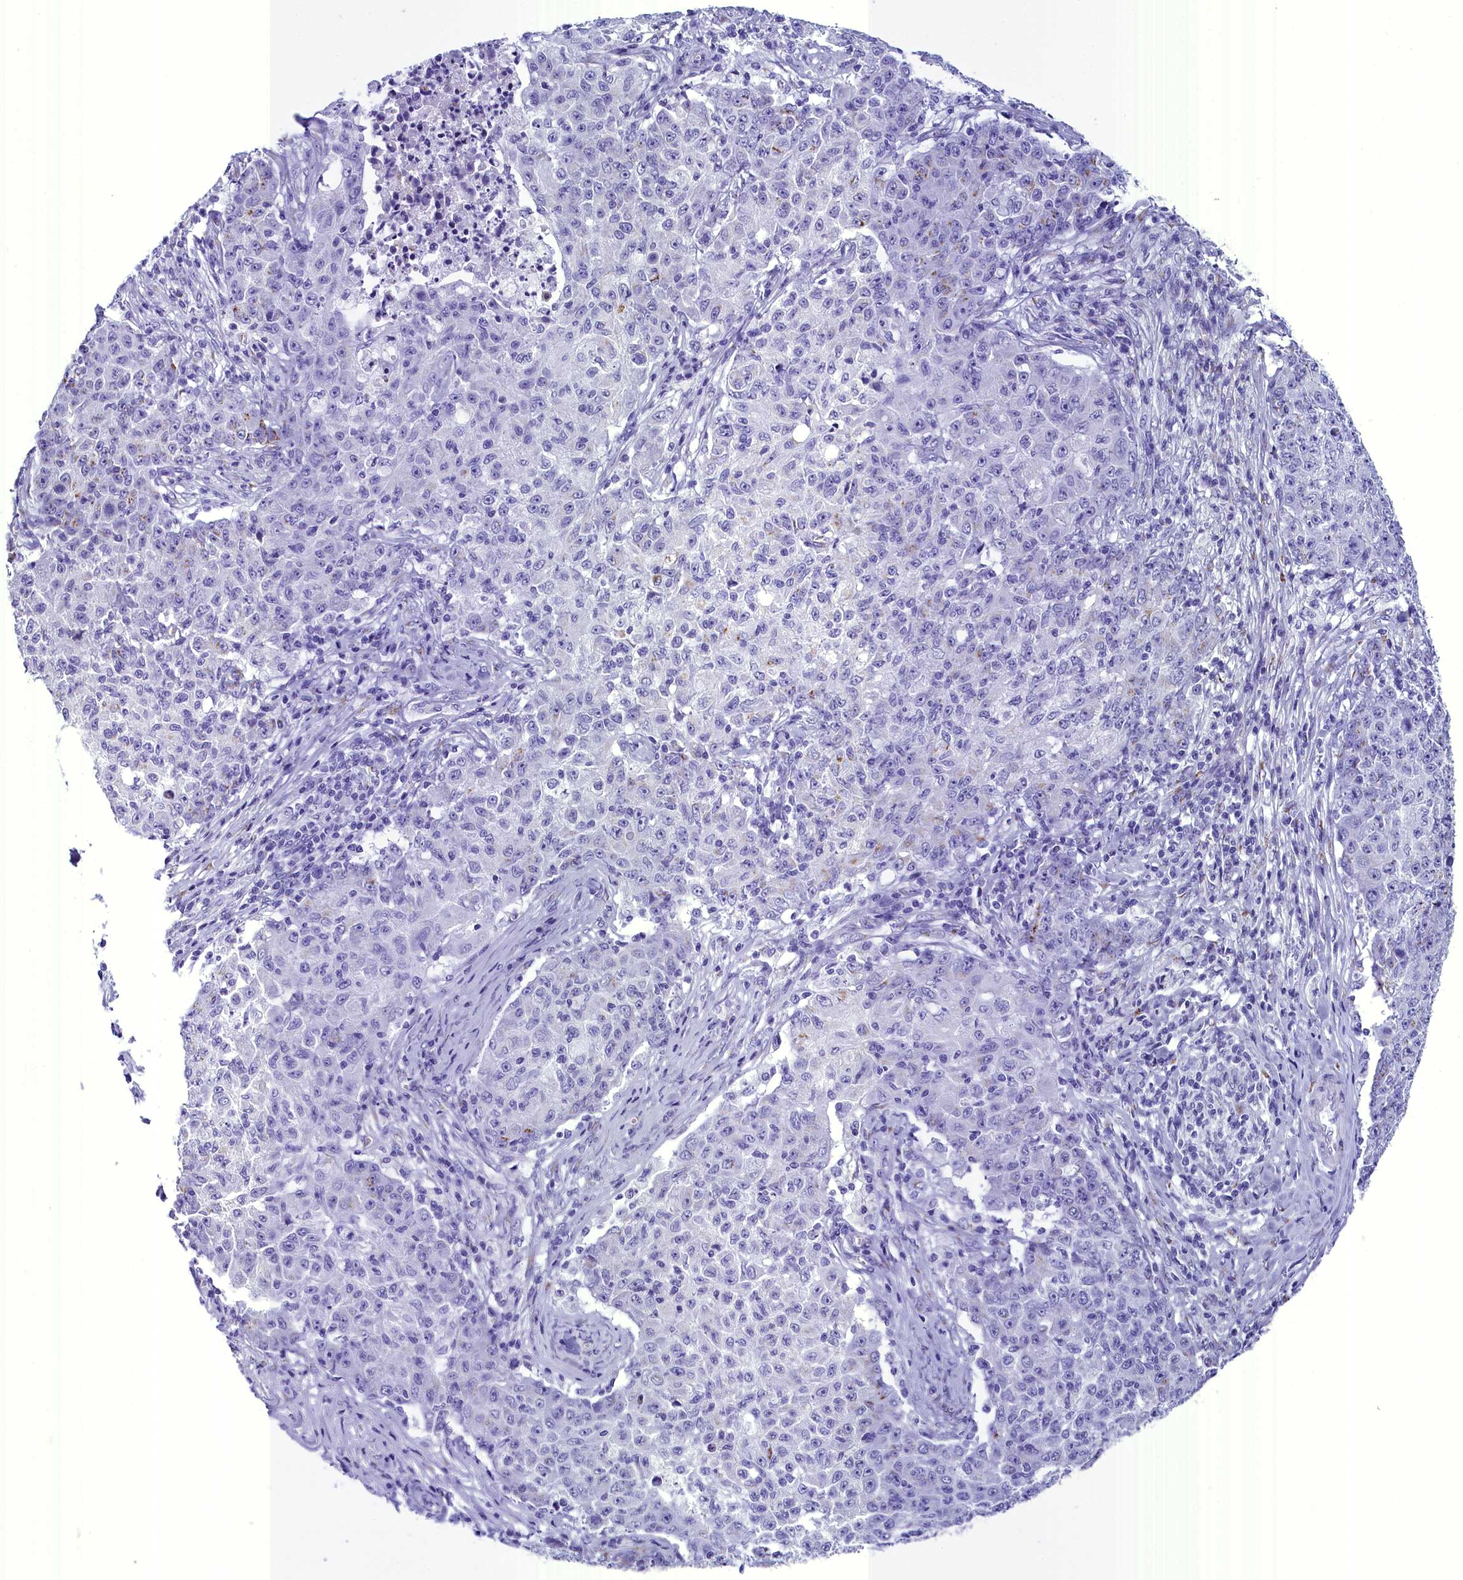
{"staining": {"intensity": "weak", "quantity": "<25%", "location": "cytoplasmic/membranous"}, "tissue": "ovarian cancer", "cell_type": "Tumor cells", "image_type": "cancer", "snomed": [{"axis": "morphology", "description": "Carcinoma, endometroid"}, {"axis": "topography", "description": "Ovary"}], "caption": "The image reveals no staining of tumor cells in ovarian endometroid carcinoma. (DAB (3,3'-diaminobenzidine) IHC, high magnification).", "gene": "AP3B2", "patient": {"sex": "female", "age": 42}}